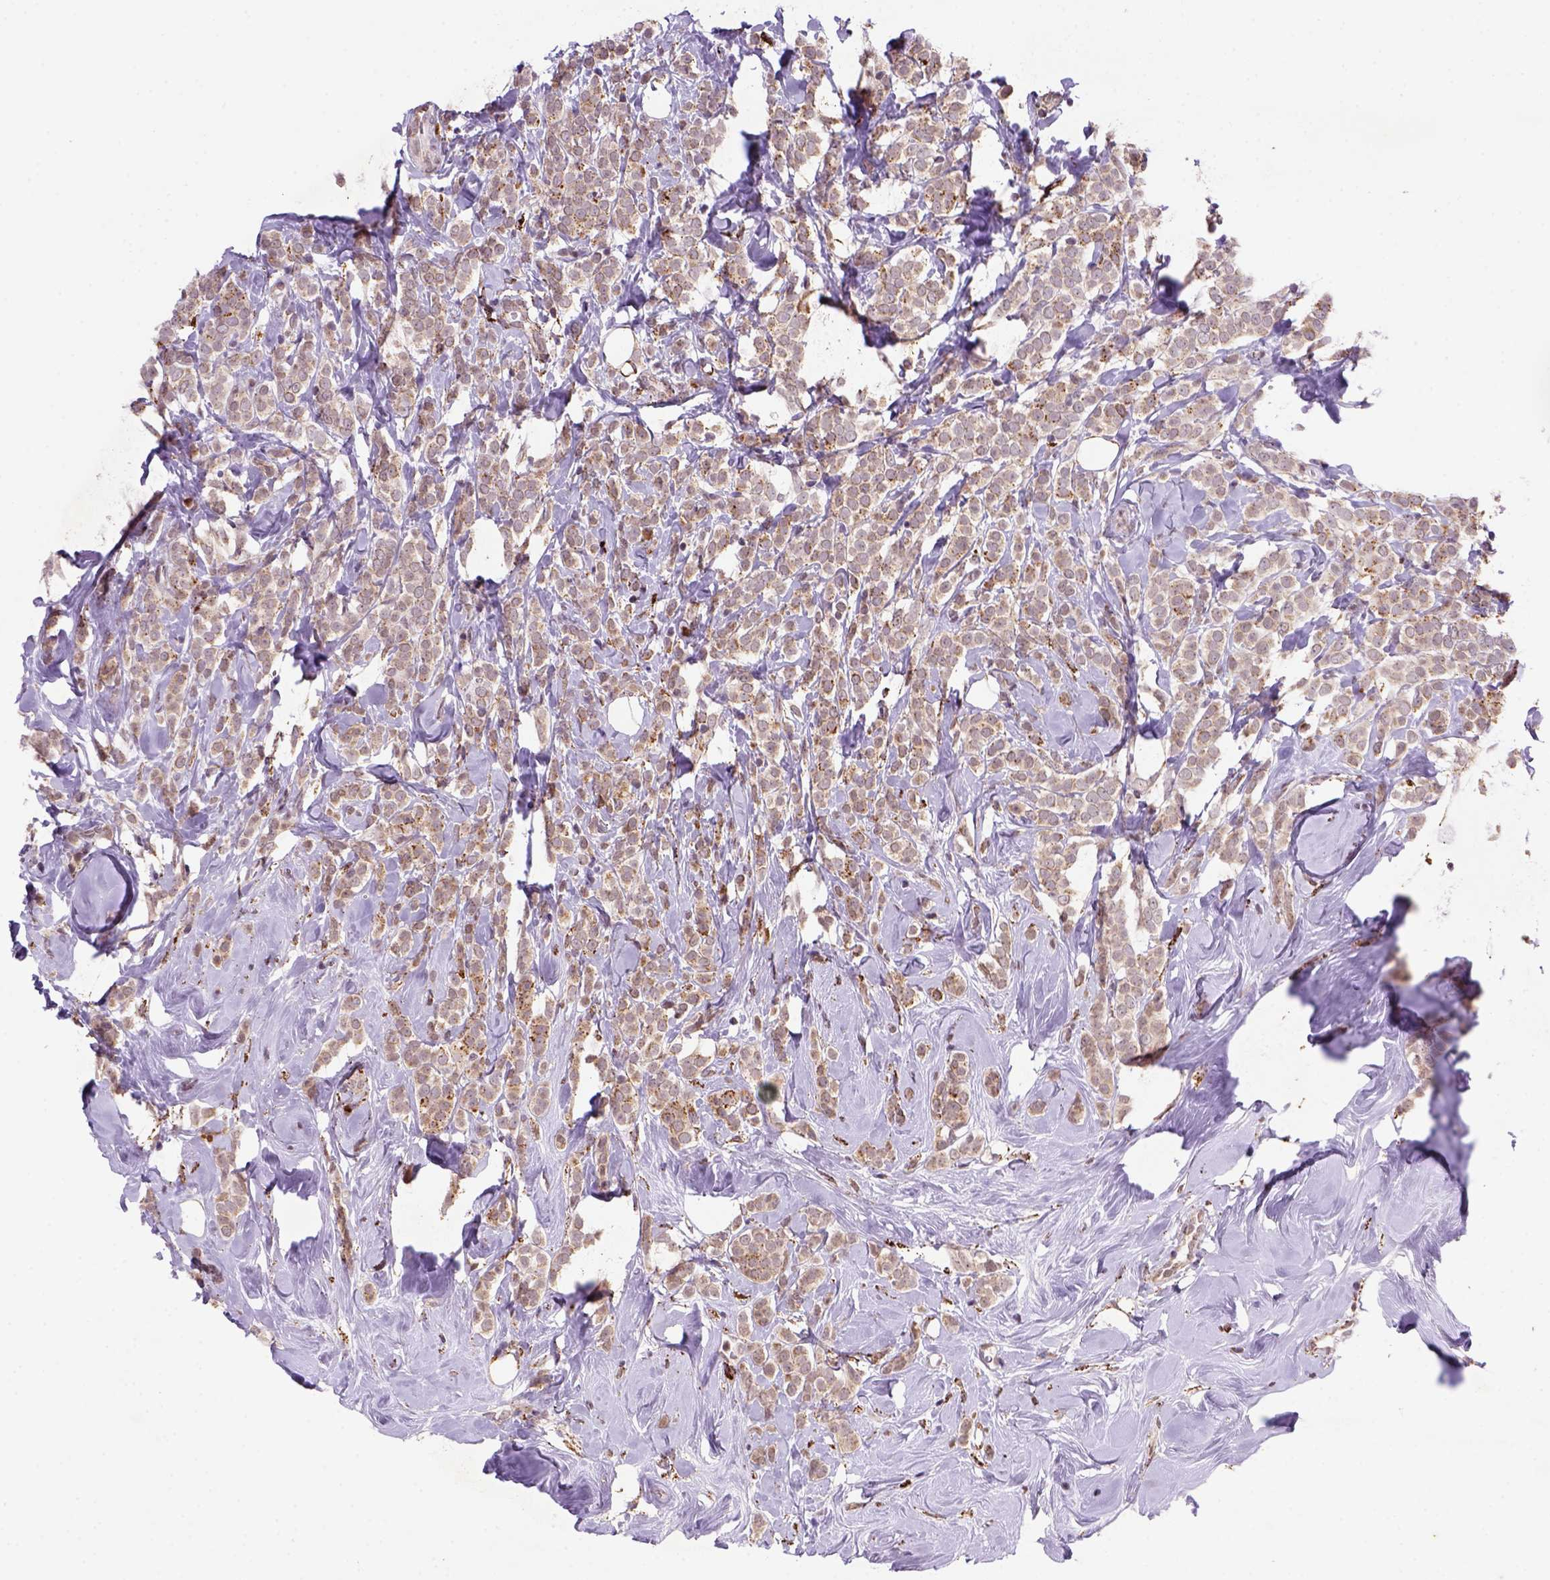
{"staining": {"intensity": "moderate", "quantity": ">75%", "location": "cytoplasmic/membranous"}, "tissue": "breast cancer", "cell_type": "Tumor cells", "image_type": "cancer", "snomed": [{"axis": "morphology", "description": "Lobular carcinoma"}, {"axis": "topography", "description": "Breast"}], "caption": "Human breast cancer stained for a protein (brown) shows moderate cytoplasmic/membranous positive positivity in approximately >75% of tumor cells.", "gene": "FZD7", "patient": {"sex": "female", "age": 49}}